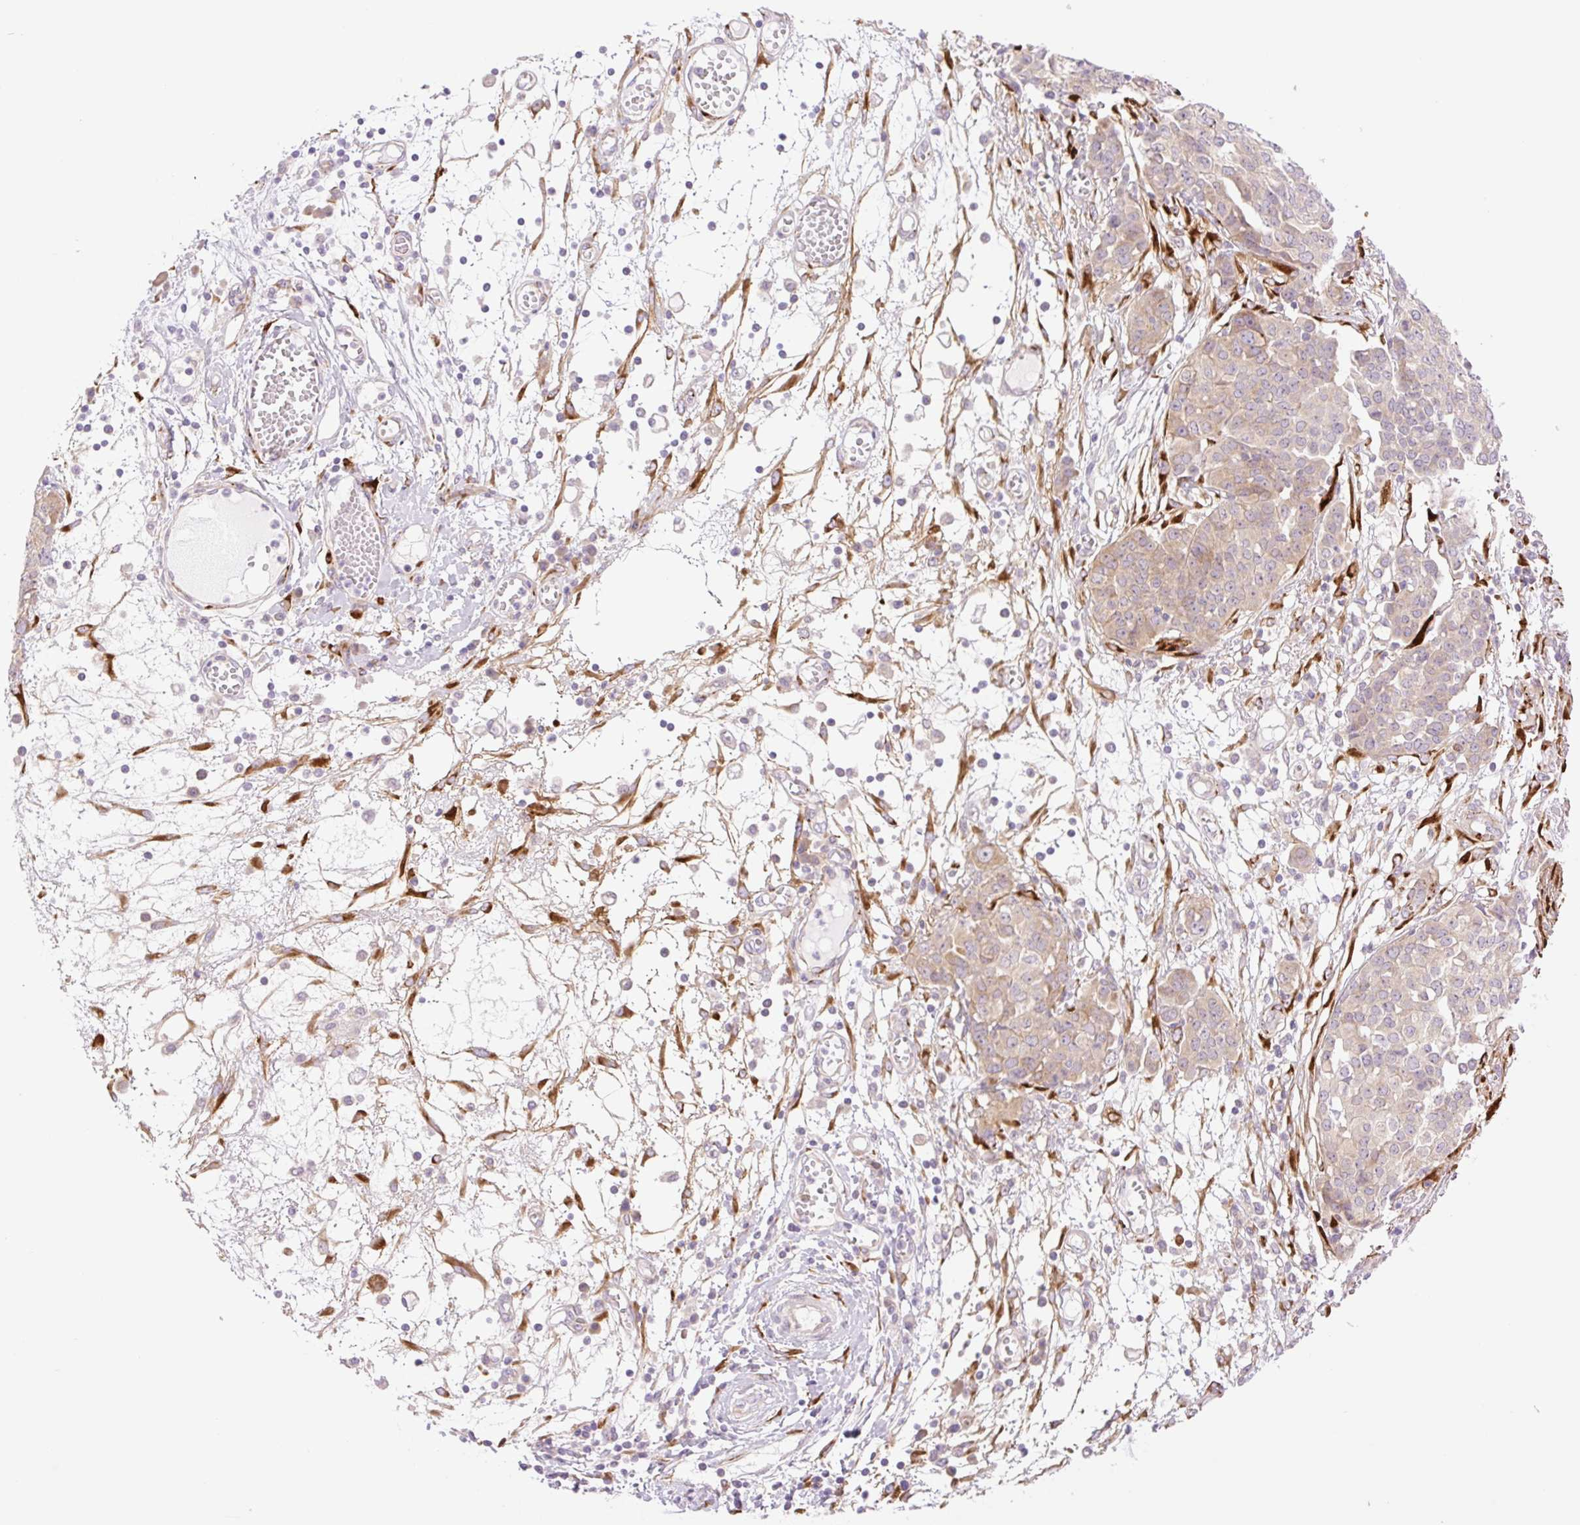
{"staining": {"intensity": "weak", "quantity": ">75%", "location": "cytoplasmic/membranous"}, "tissue": "ovarian cancer", "cell_type": "Tumor cells", "image_type": "cancer", "snomed": [{"axis": "morphology", "description": "Cystadenocarcinoma, serous, NOS"}, {"axis": "topography", "description": "Soft tissue"}, {"axis": "topography", "description": "Ovary"}], "caption": "Immunohistochemical staining of ovarian serous cystadenocarcinoma reveals low levels of weak cytoplasmic/membranous protein staining in approximately >75% of tumor cells.", "gene": "COL5A1", "patient": {"sex": "female", "age": 57}}